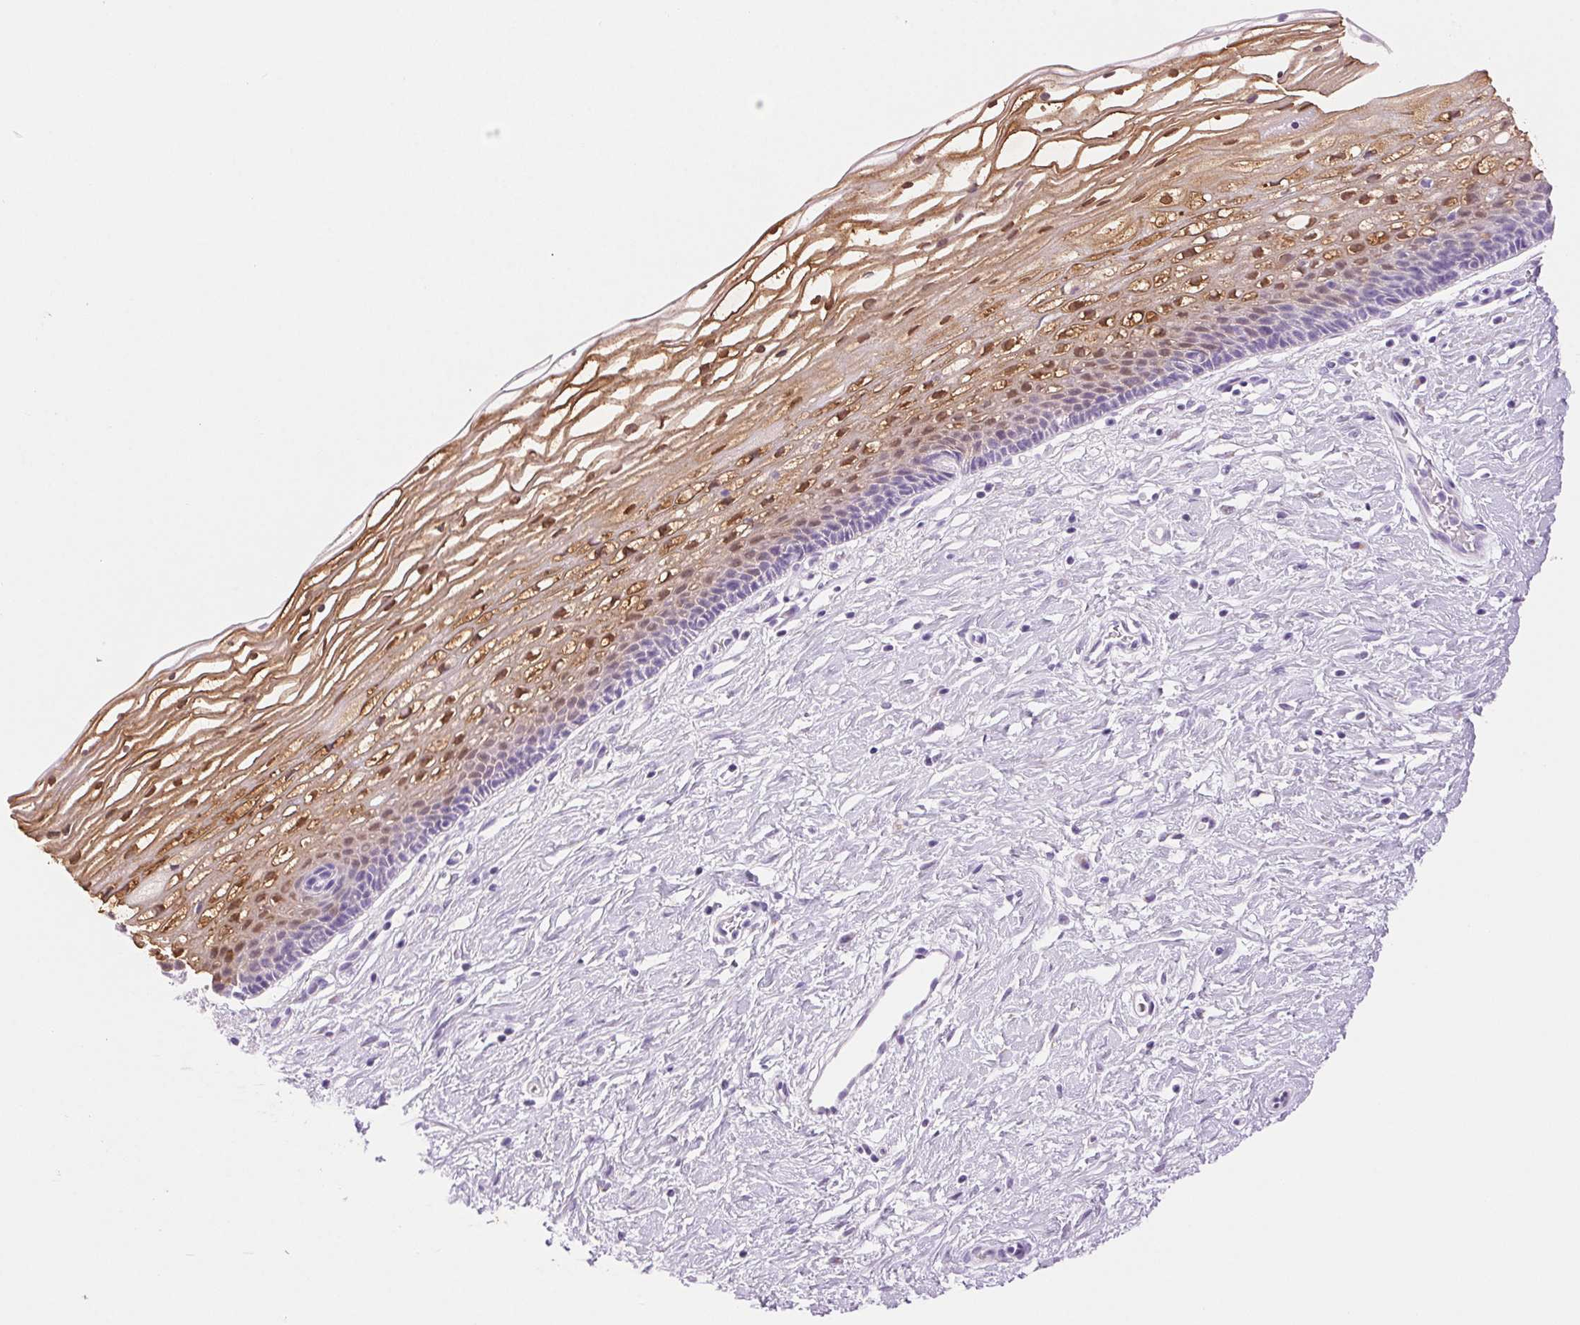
{"staining": {"intensity": "negative", "quantity": "none", "location": "none"}, "tissue": "cervix", "cell_type": "Glandular cells", "image_type": "normal", "snomed": [{"axis": "morphology", "description": "Normal tissue, NOS"}, {"axis": "topography", "description": "Cervix"}], "caption": "High power microscopy image of an immunohistochemistry photomicrograph of normal cervix, revealing no significant expression in glandular cells.", "gene": "SERPINB3", "patient": {"sex": "female", "age": 34}}